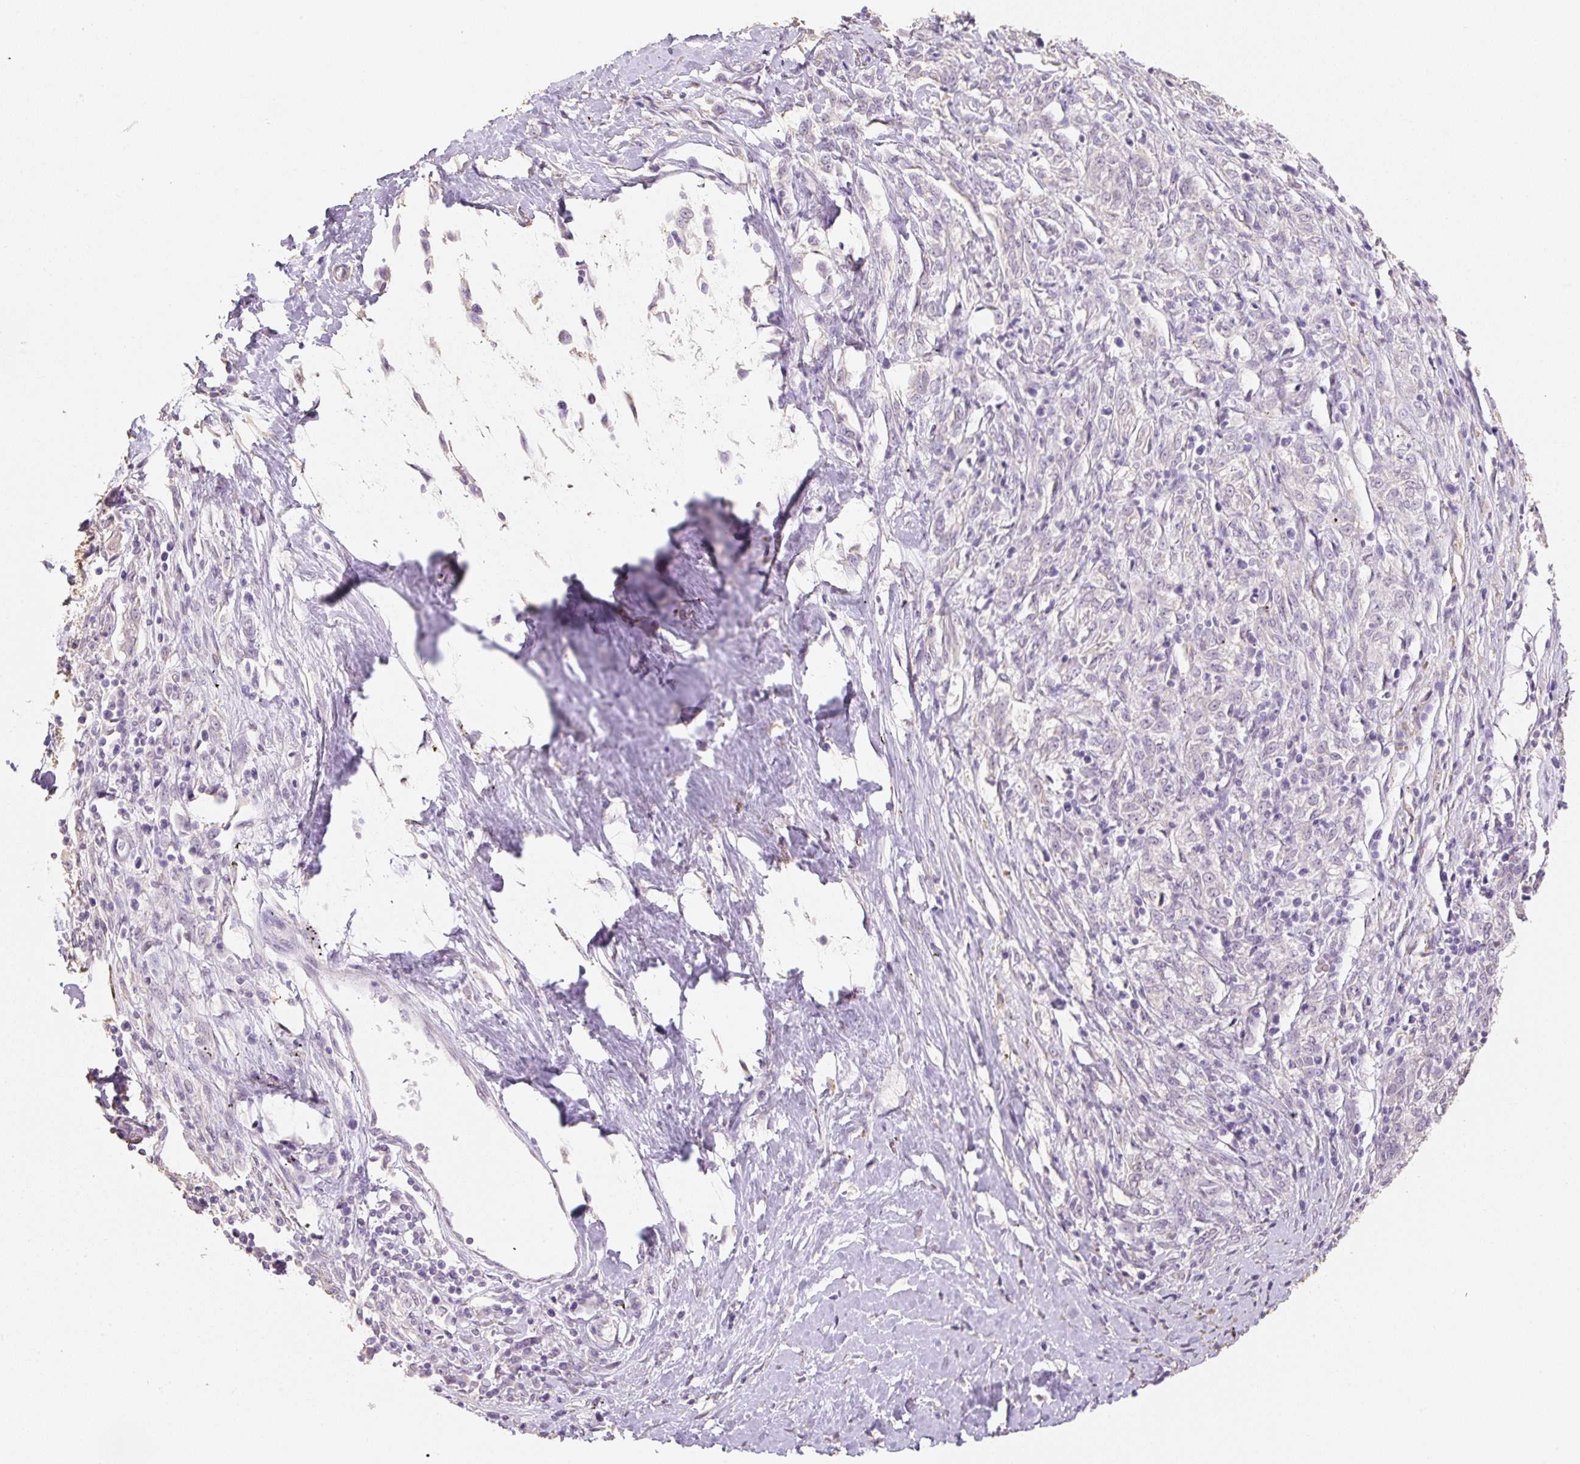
{"staining": {"intensity": "negative", "quantity": "none", "location": "none"}, "tissue": "melanoma", "cell_type": "Tumor cells", "image_type": "cancer", "snomed": [{"axis": "morphology", "description": "Malignant melanoma, NOS"}, {"axis": "topography", "description": "Skin"}], "caption": "Immunohistochemistry (IHC) of melanoma displays no staining in tumor cells.", "gene": "MBOAT7", "patient": {"sex": "female", "age": 72}}